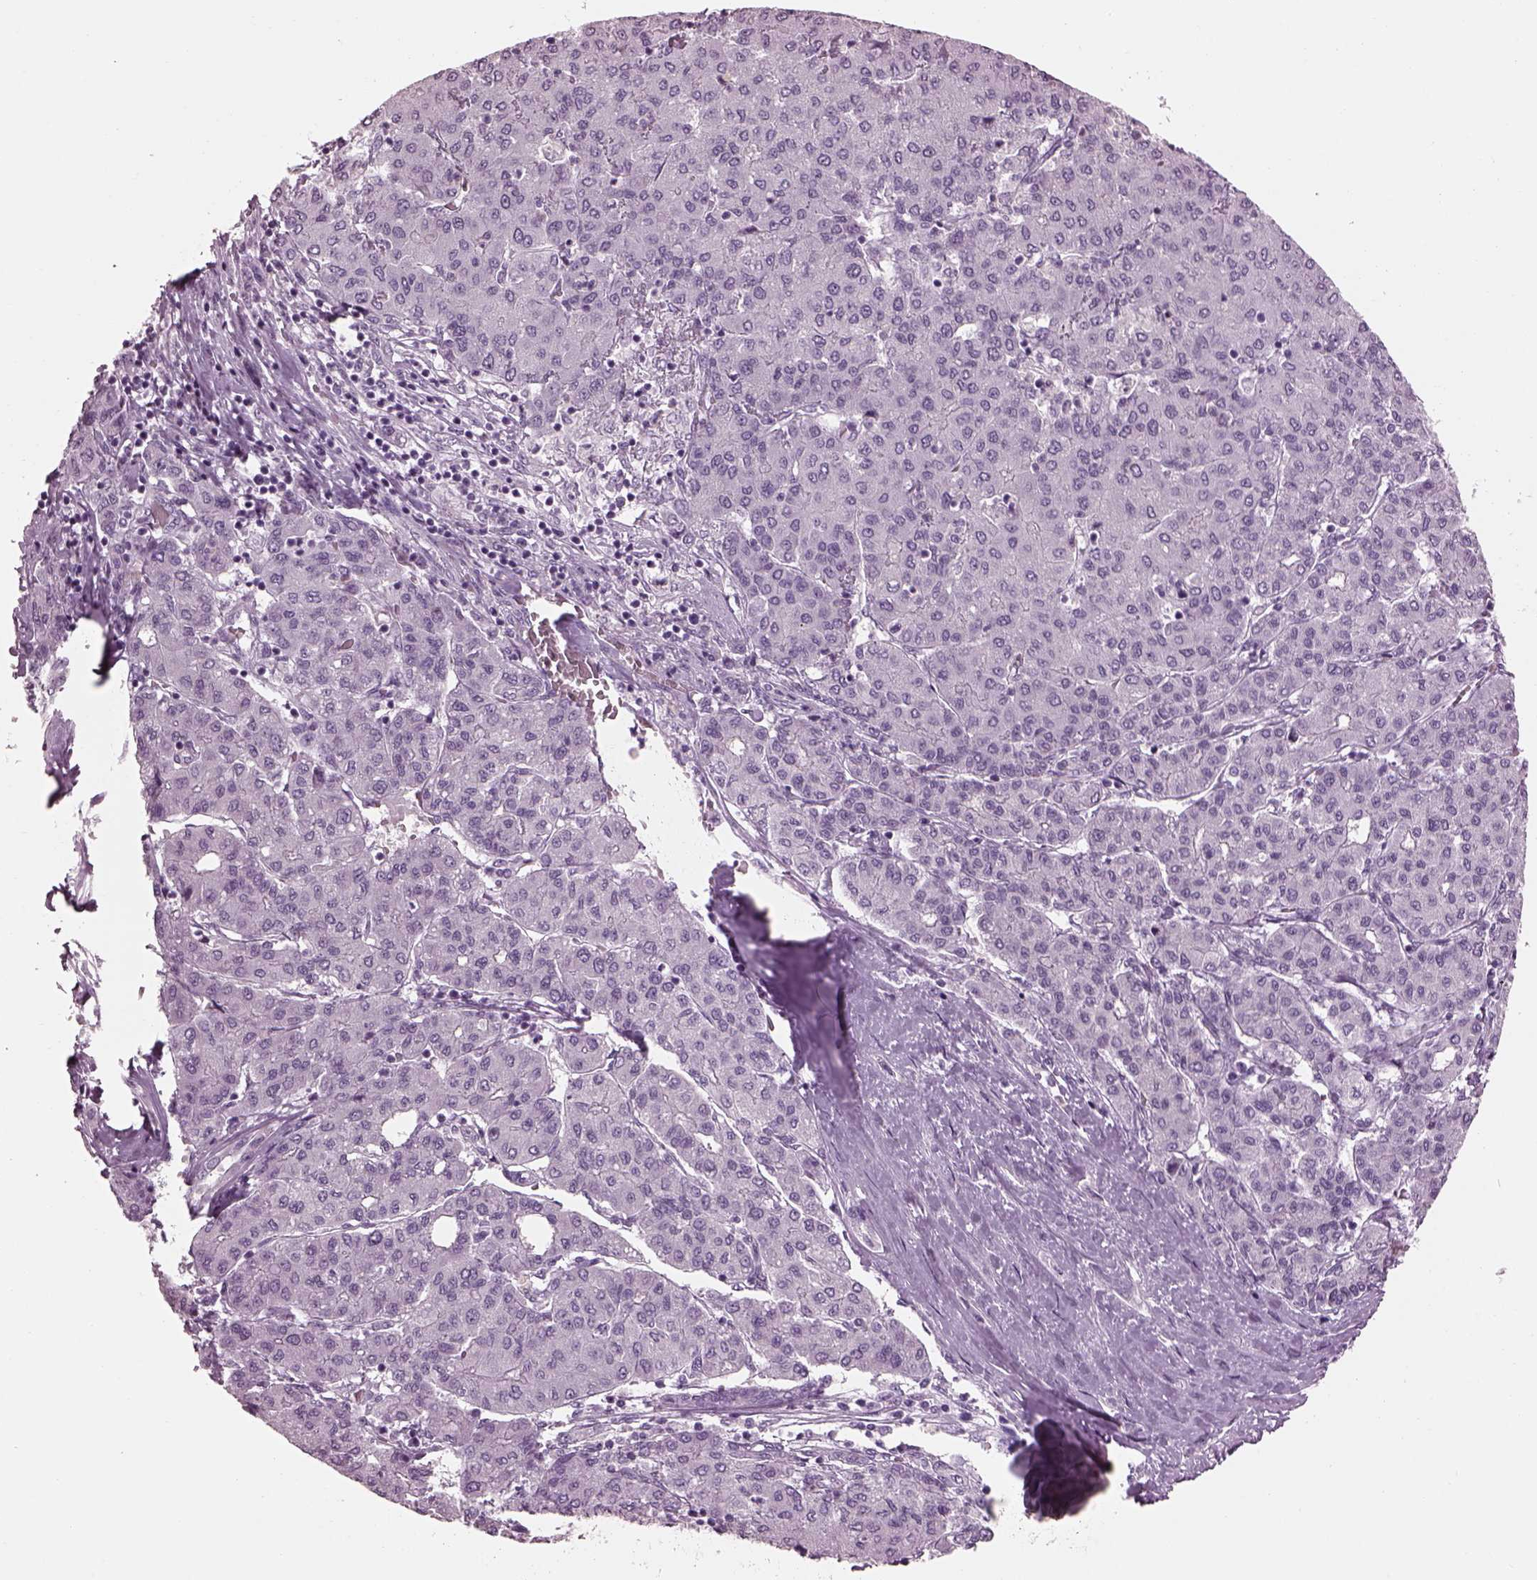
{"staining": {"intensity": "negative", "quantity": "none", "location": "none"}, "tissue": "liver cancer", "cell_type": "Tumor cells", "image_type": "cancer", "snomed": [{"axis": "morphology", "description": "Carcinoma, Hepatocellular, NOS"}, {"axis": "topography", "description": "Liver"}], "caption": "Photomicrograph shows no protein staining in tumor cells of liver cancer tissue.", "gene": "ADGRG2", "patient": {"sex": "male", "age": 65}}